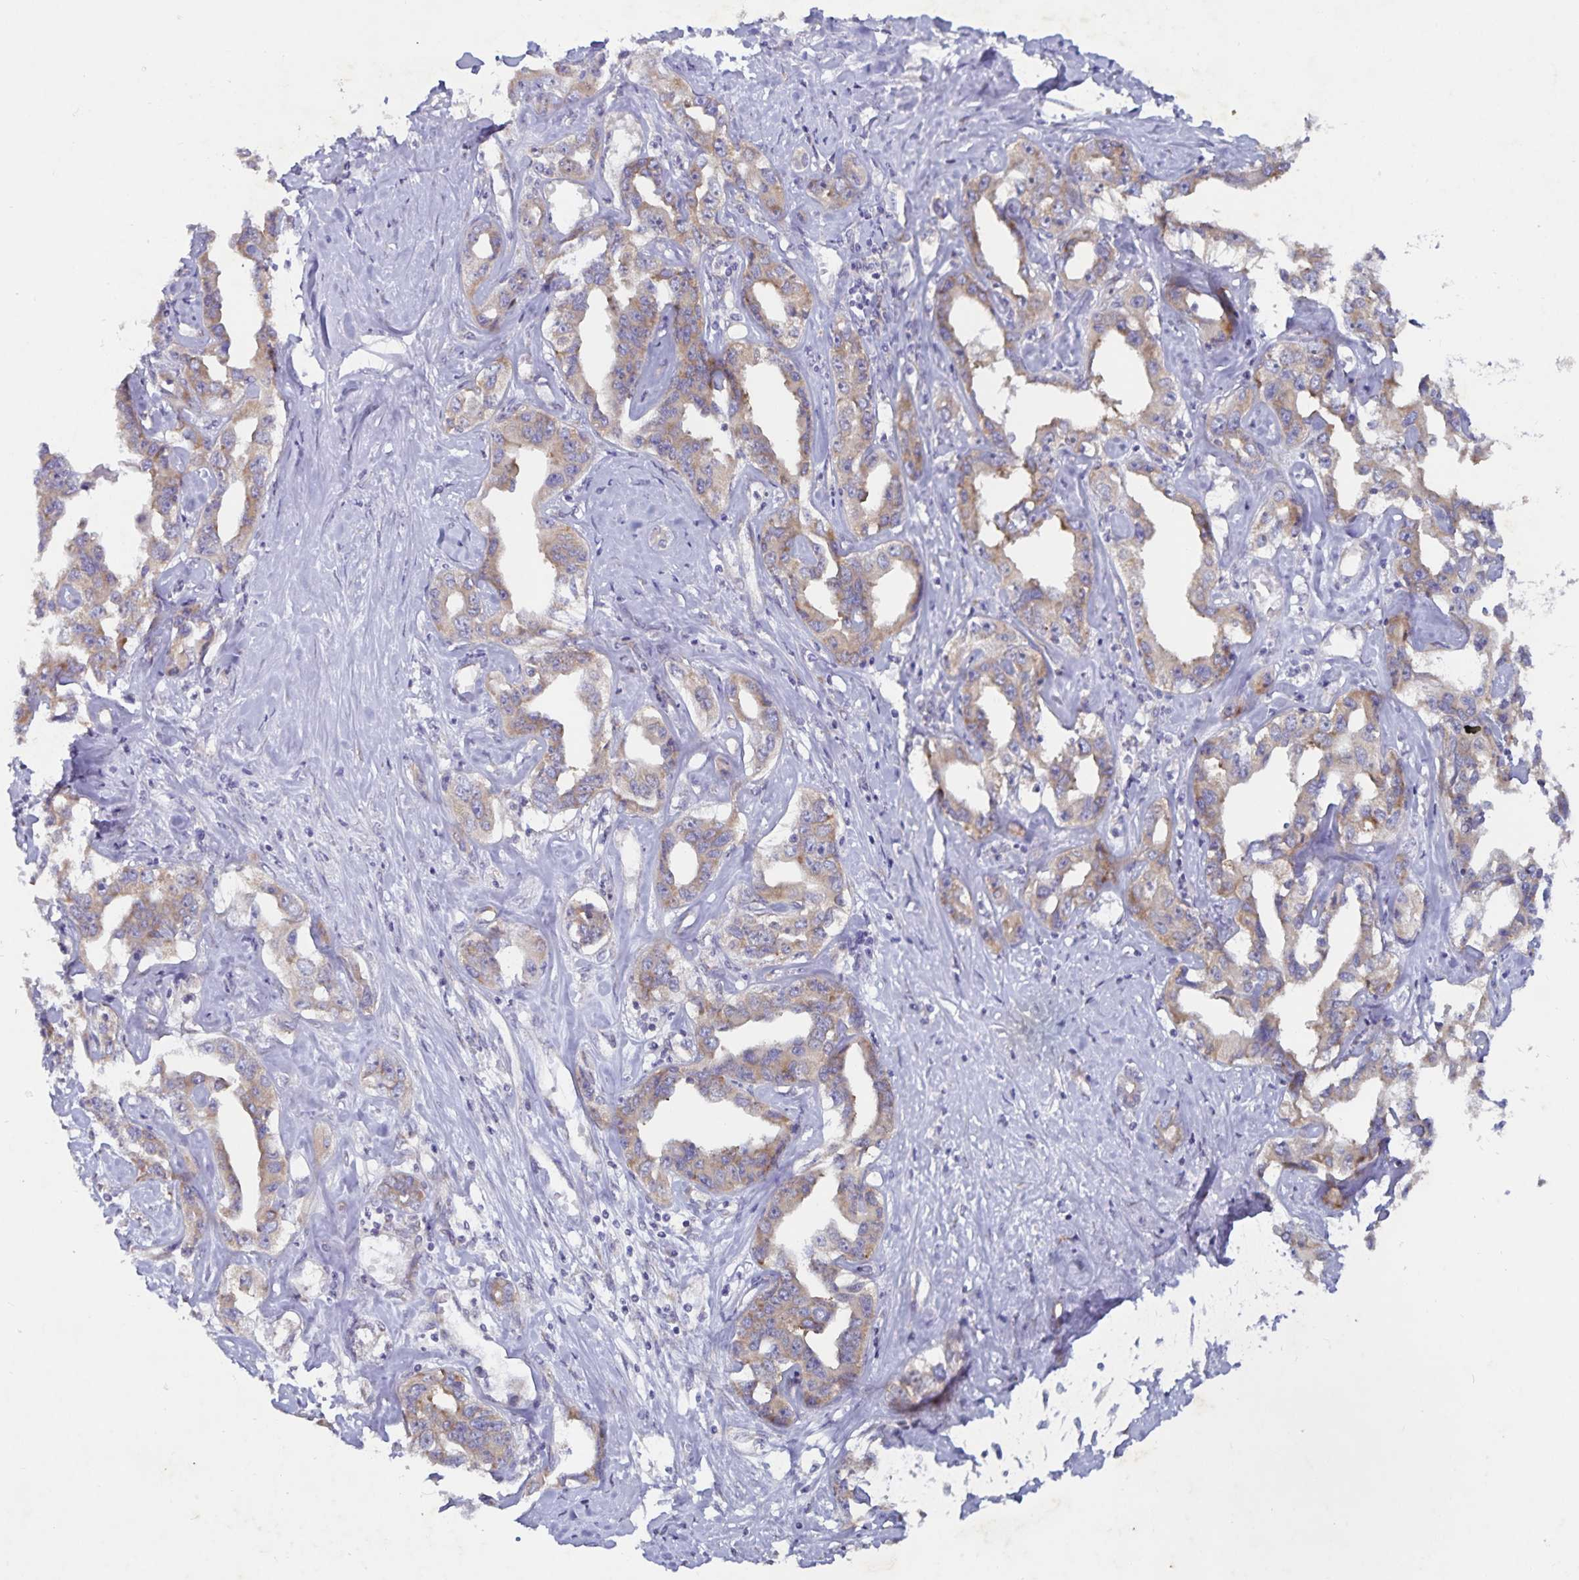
{"staining": {"intensity": "moderate", "quantity": ">75%", "location": "cytoplasmic/membranous"}, "tissue": "liver cancer", "cell_type": "Tumor cells", "image_type": "cancer", "snomed": [{"axis": "morphology", "description": "Cholangiocarcinoma"}, {"axis": "topography", "description": "Liver"}], "caption": "A medium amount of moderate cytoplasmic/membranous positivity is present in approximately >75% of tumor cells in liver cancer (cholangiocarcinoma) tissue. The protein of interest is stained brown, and the nuclei are stained in blue (DAB (3,3'-diaminobenzidine) IHC with brightfield microscopy, high magnification).", "gene": "FAM120A", "patient": {"sex": "male", "age": 59}}